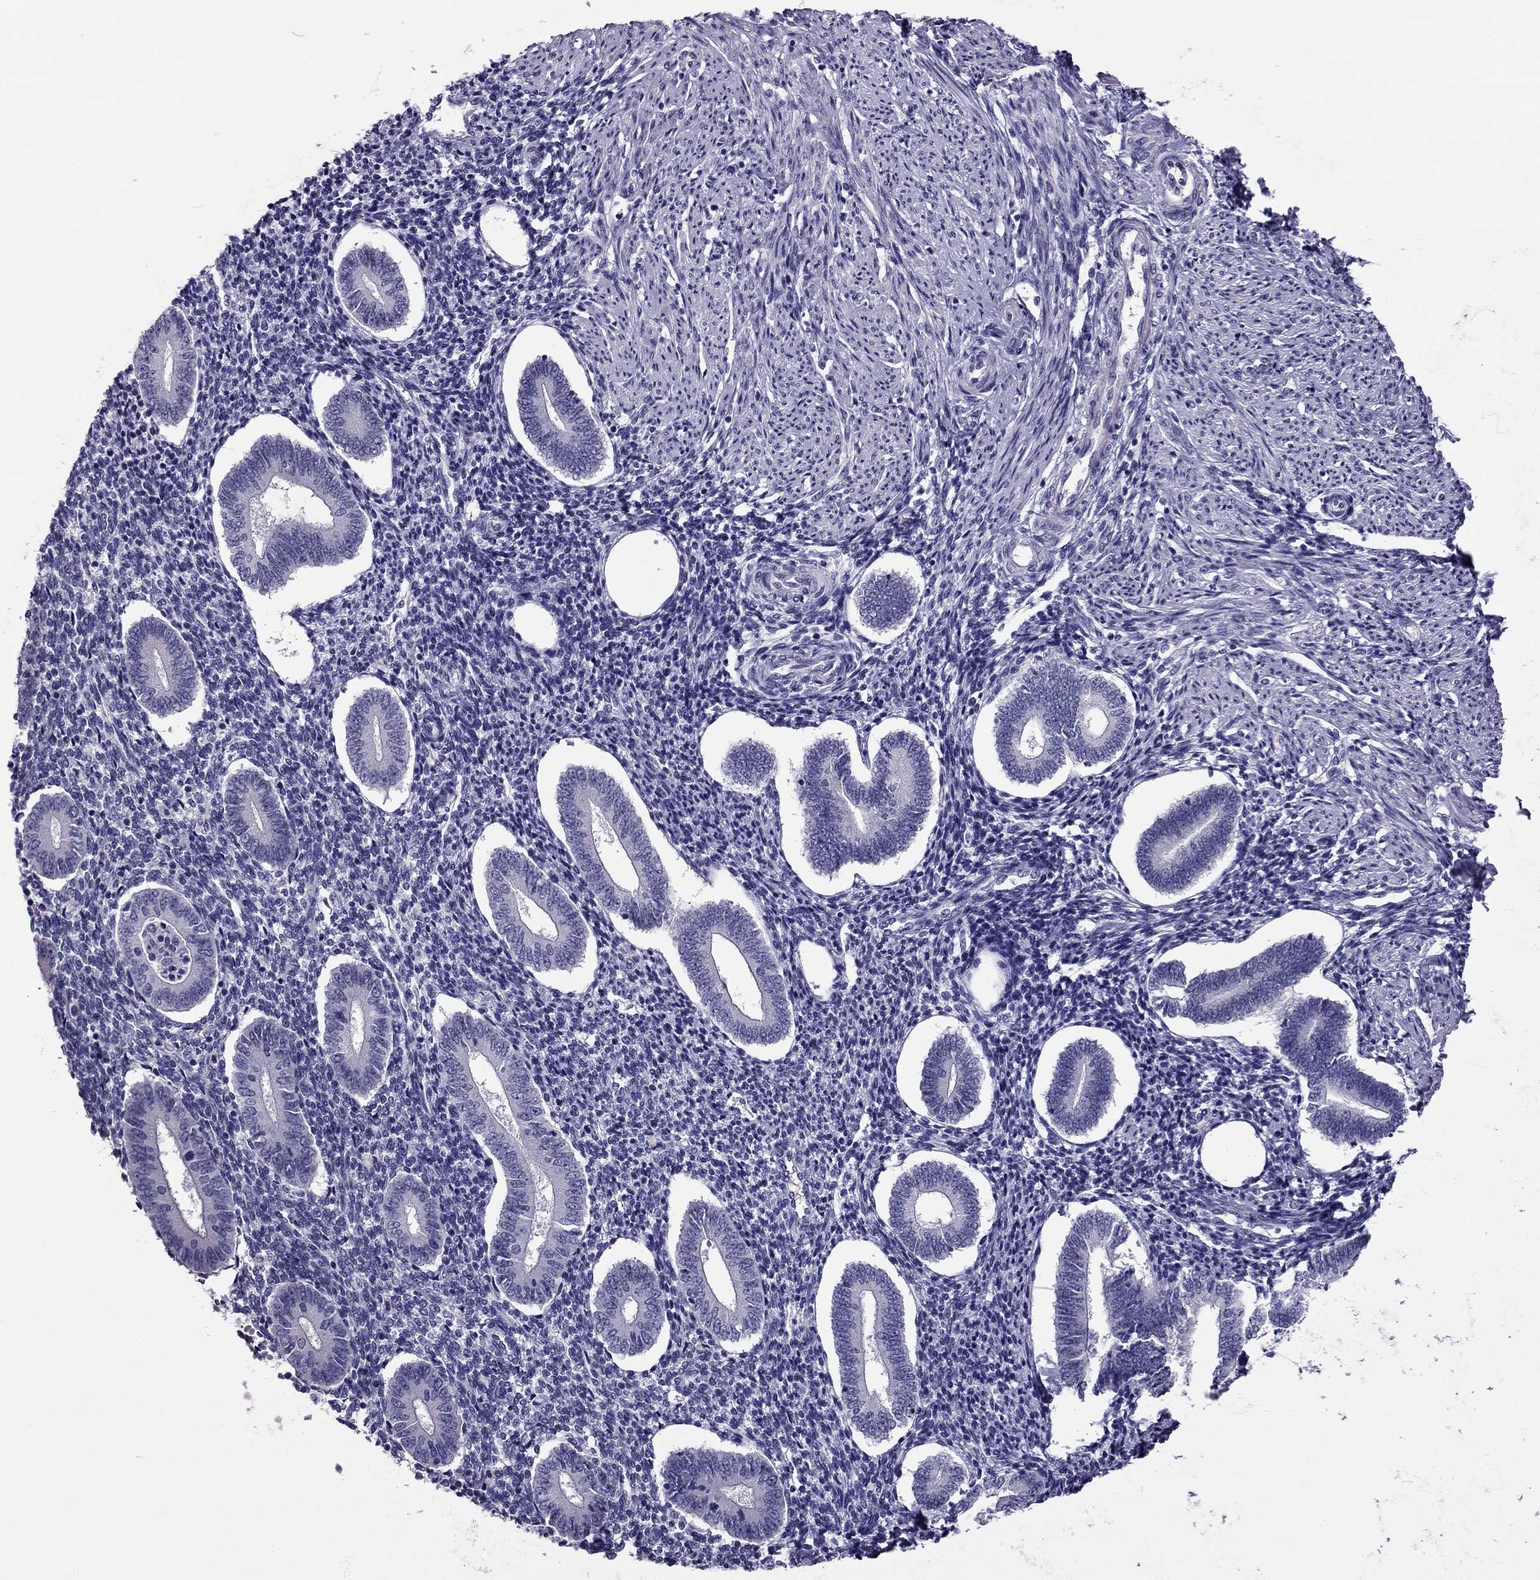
{"staining": {"intensity": "negative", "quantity": "none", "location": "none"}, "tissue": "endometrium", "cell_type": "Cells in endometrial stroma", "image_type": "normal", "snomed": [{"axis": "morphology", "description": "Normal tissue, NOS"}, {"axis": "topography", "description": "Endometrium"}], "caption": "Immunohistochemistry of normal human endometrium demonstrates no expression in cells in endometrial stroma.", "gene": "RHO", "patient": {"sex": "female", "age": 40}}